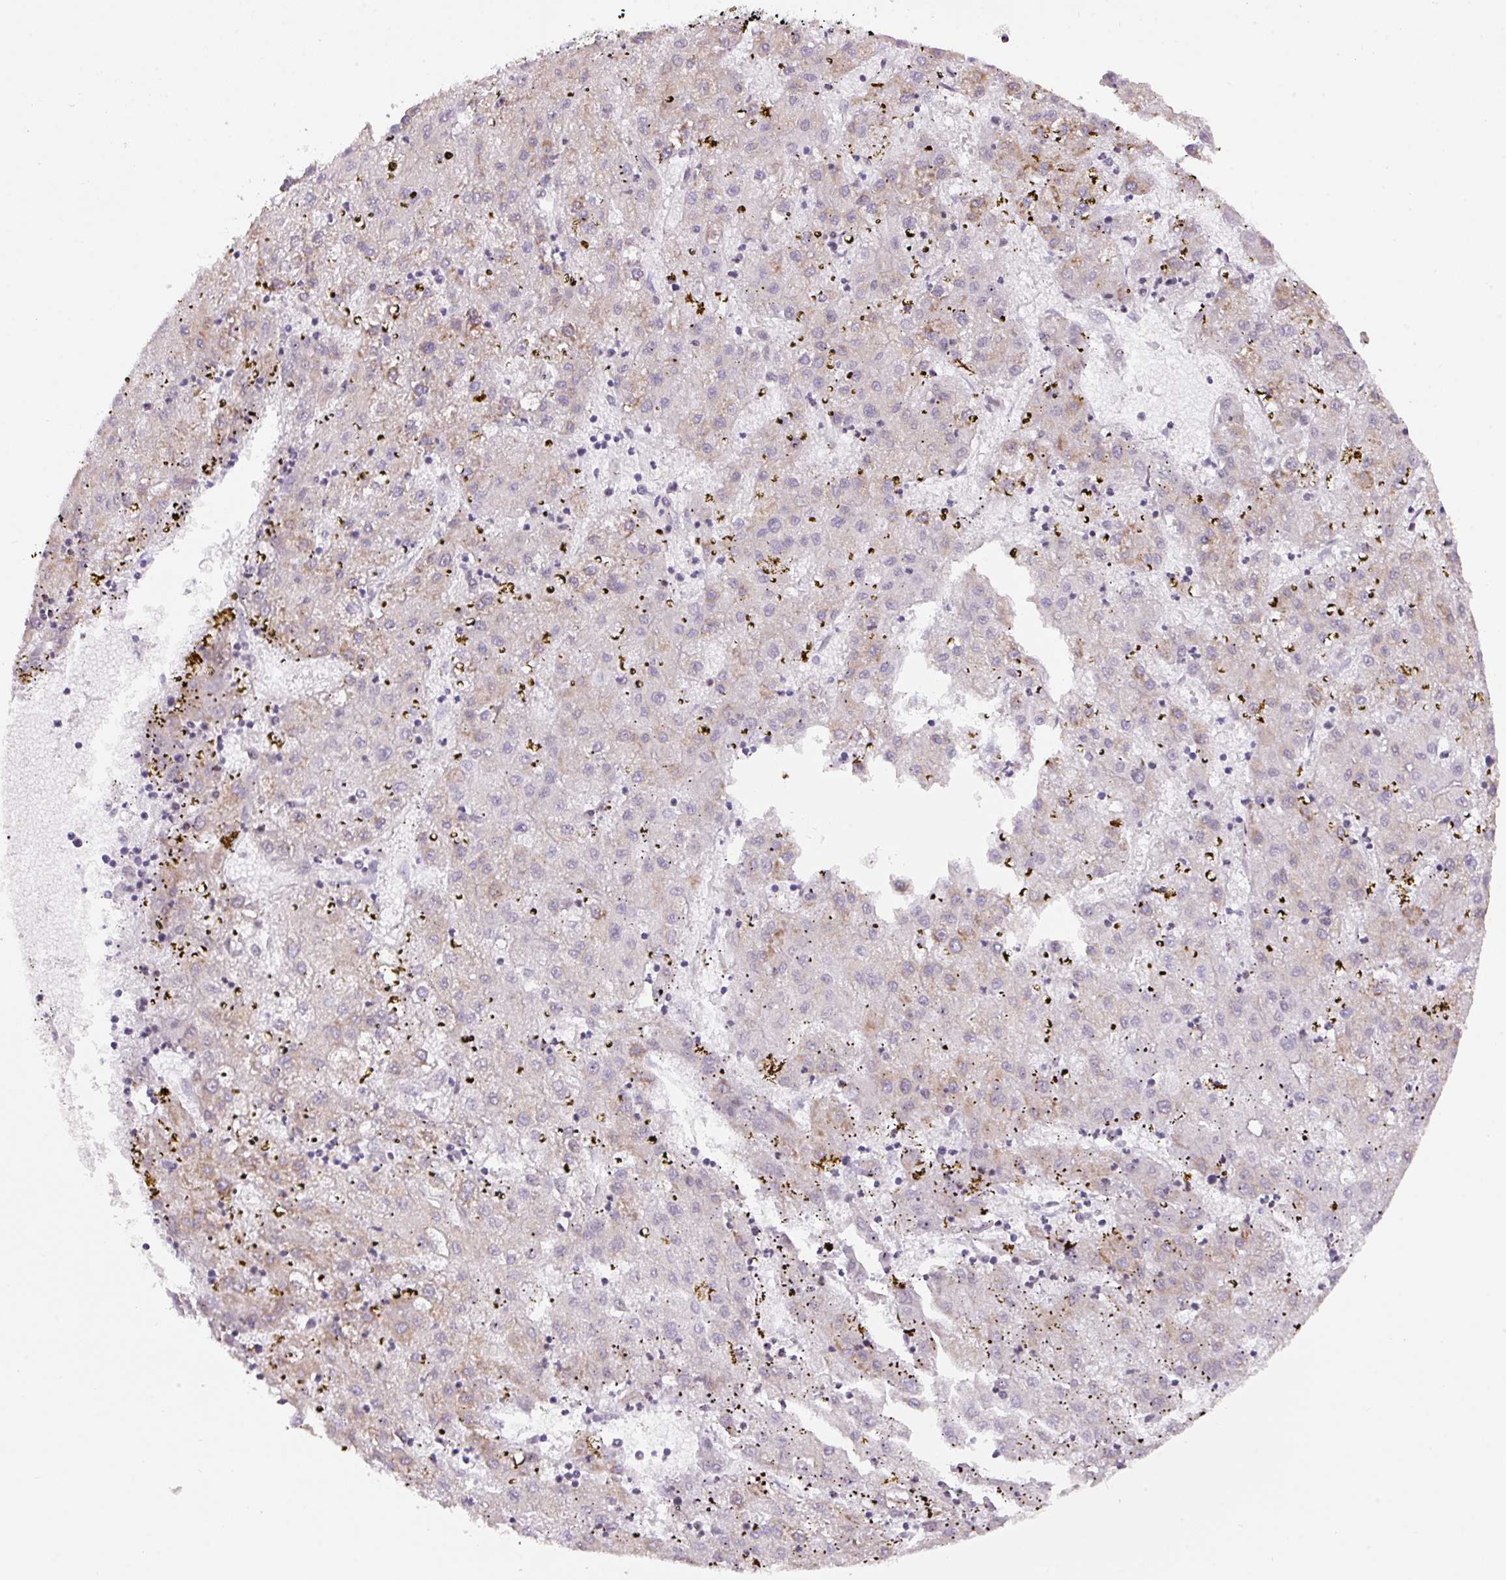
{"staining": {"intensity": "weak", "quantity": "25%-75%", "location": "cytoplasmic/membranous"}, "tissue": "liver cancer", "cell_type": "Tumor cells", "image_type": "cancer", "snomed": [{"axis": "morphology", "description": "Carcinoma, Hepatocellular, NOS"}, {"axis": "topography", "description": "Liver"}], "caption": "Liver cancer (hepatocellular carcinoma) tissue exhibits weak cytoplasmic/membranous positivity in approximately 25%-75% of tumor cells", "gene": "ZNF394", "patient": {"sex": "male", "age": 72}}